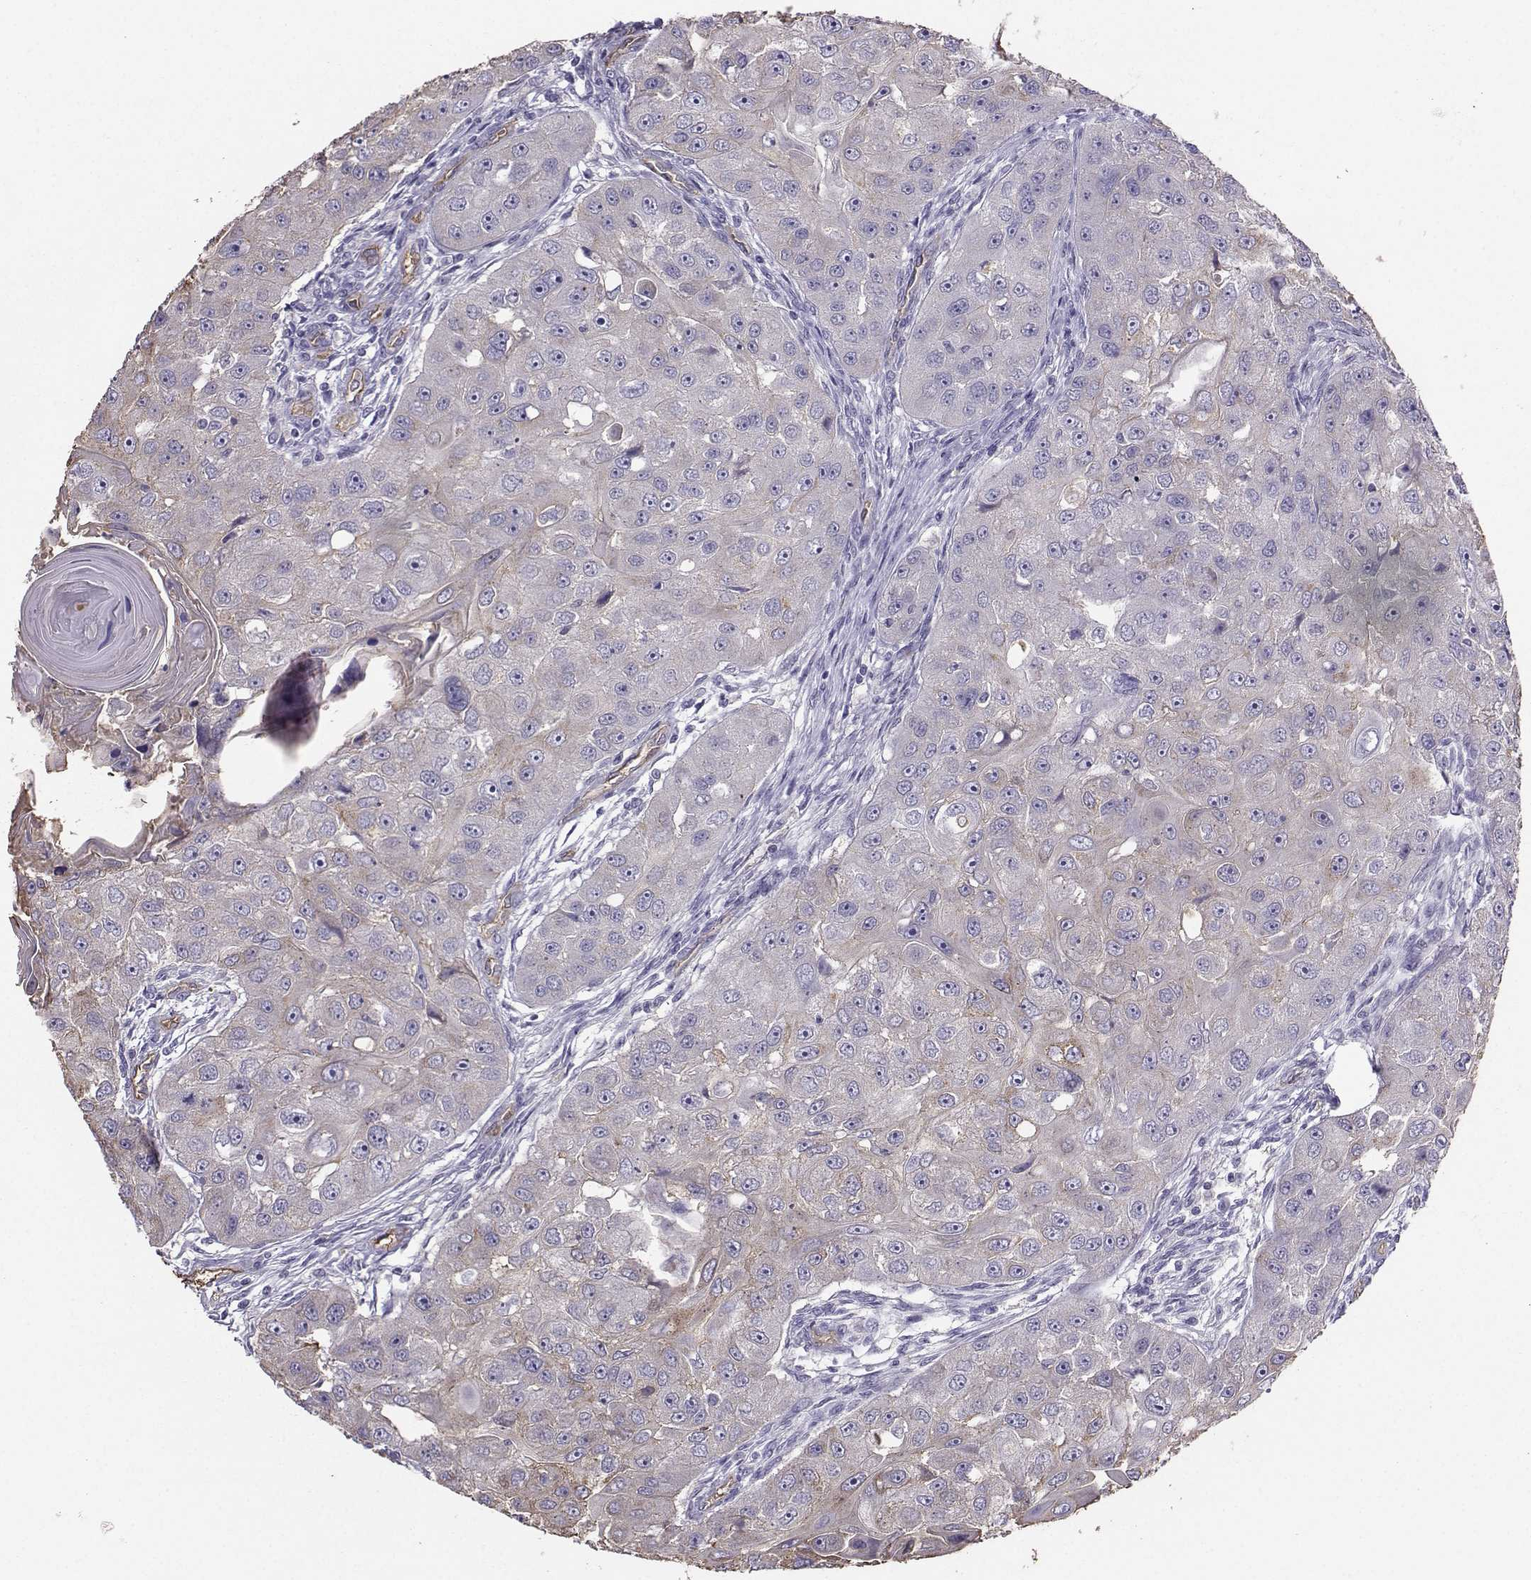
{"staining": {"intensity": "weak", "quantity": ">75%", "location": "cytoplasmic/membranous"}, "tissue": "head and neck cancer", "cell_type": "Tumor cells", "image_type": "cancer", "snomed": [{"axis": "morphology", "description": "Squamous cell carcinoma, NOS"}, {"axis": "topography", "description": "Head-Neck"}], "caption": "Human head and neck cancer (squamous cell carcinoma) stained with a protein marker reveals weak staining in tumor cells.", "gene": "CLUL1", "patient": {"sex": "male", "age": 51}}